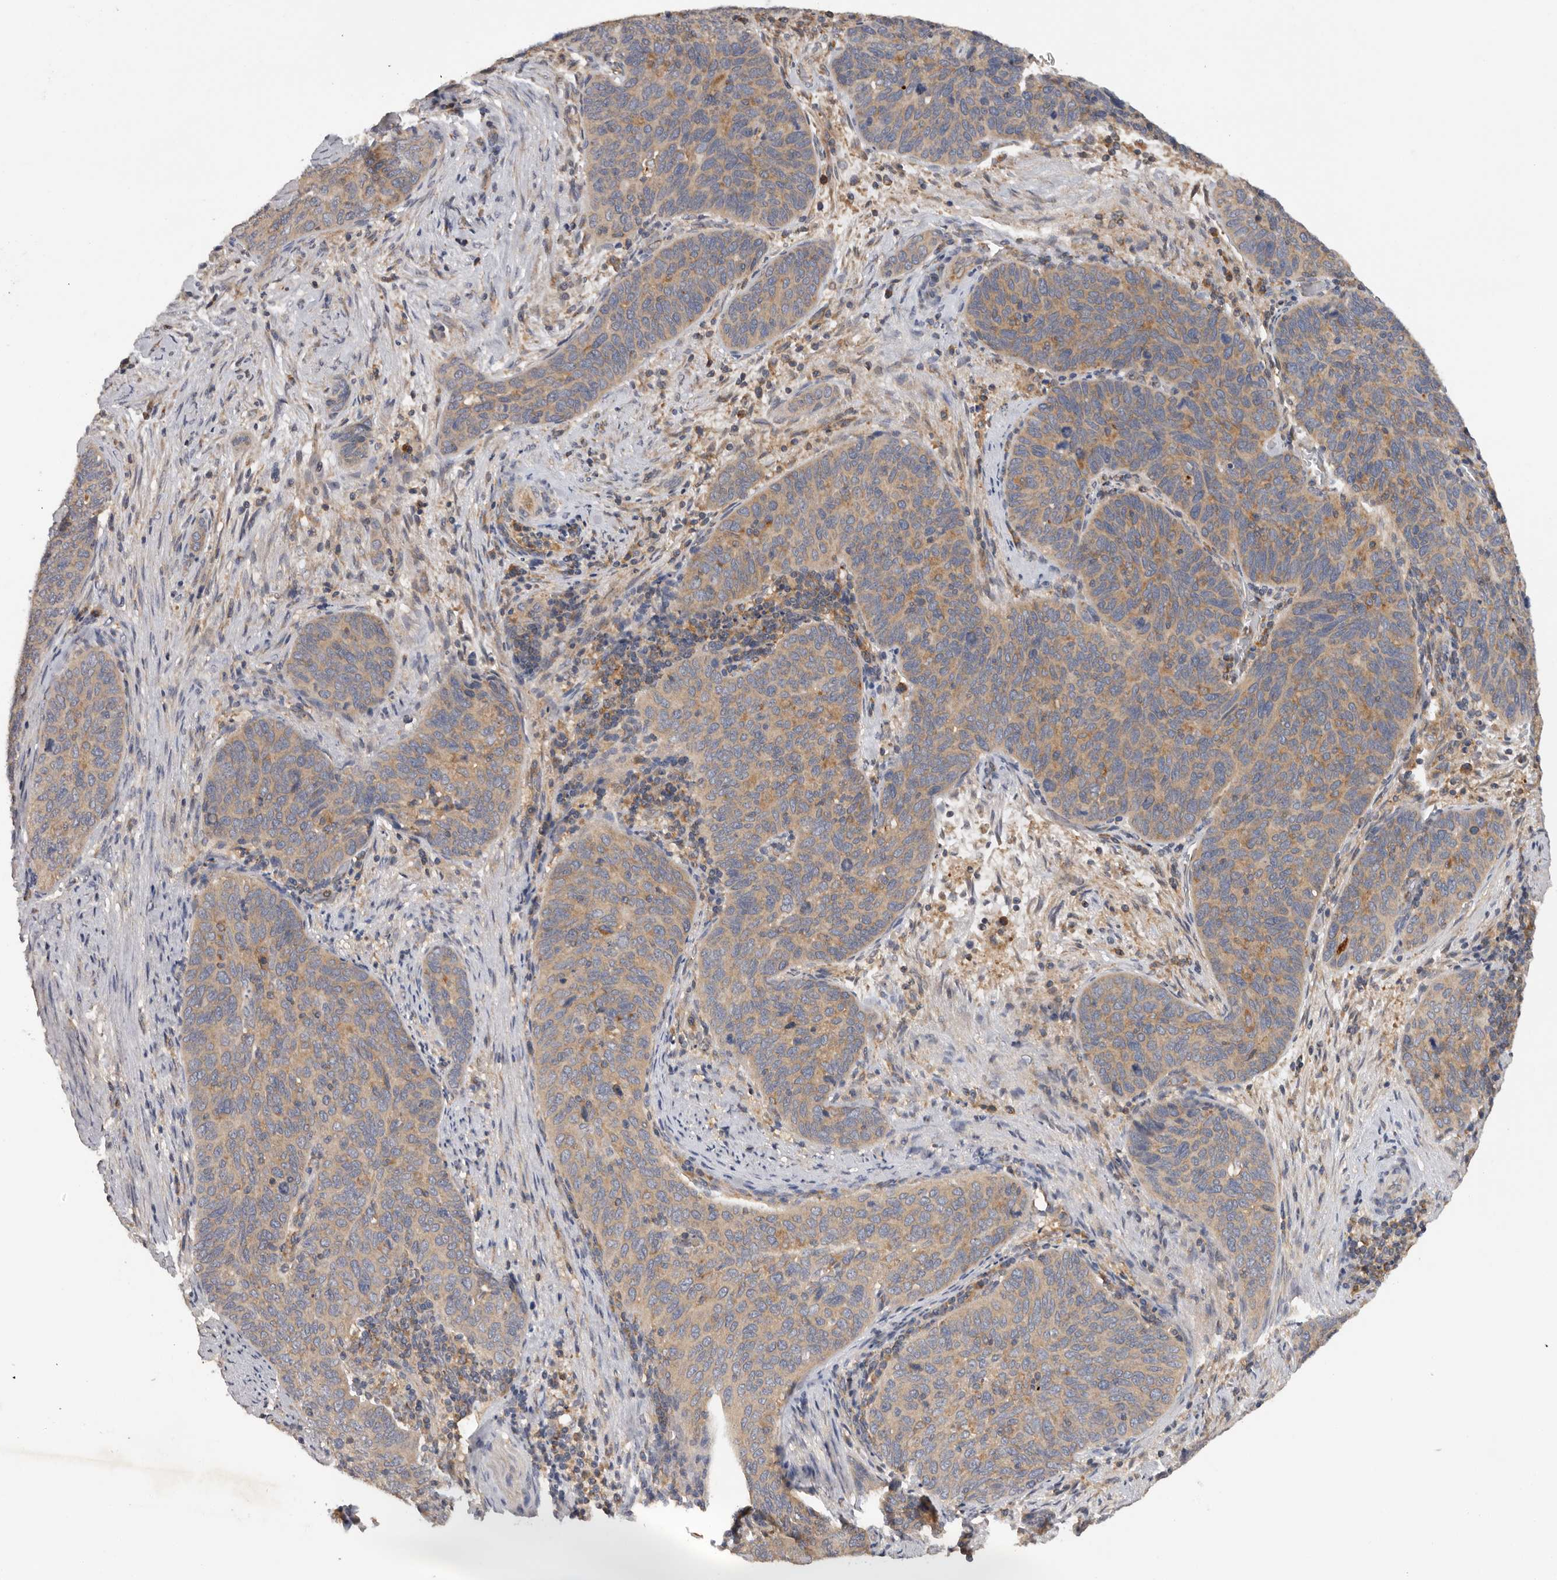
{"staining": {"intensity": "moderate", "quantity": ">75%", "location": "cytoplasmic/membranous"}, "tissue": "cervical cancer", "cell_type": "Tumor cells", "image_type": "cancer", "snomed": [{"axis": "morphology", "description": "Squamous cell carcinoma, NOS"}, {"axis": "topography", "description": "Cervix"}], "caption": "Protein positivity by immunohistochemistry displays moderate cytoplasmic/membranous positivity in approximately >75% of tumor cells in cervical cancer (squamous cell carcinoma).", "gene": "PPP1R42", "patient": {"sex": "female", "age": 60}}